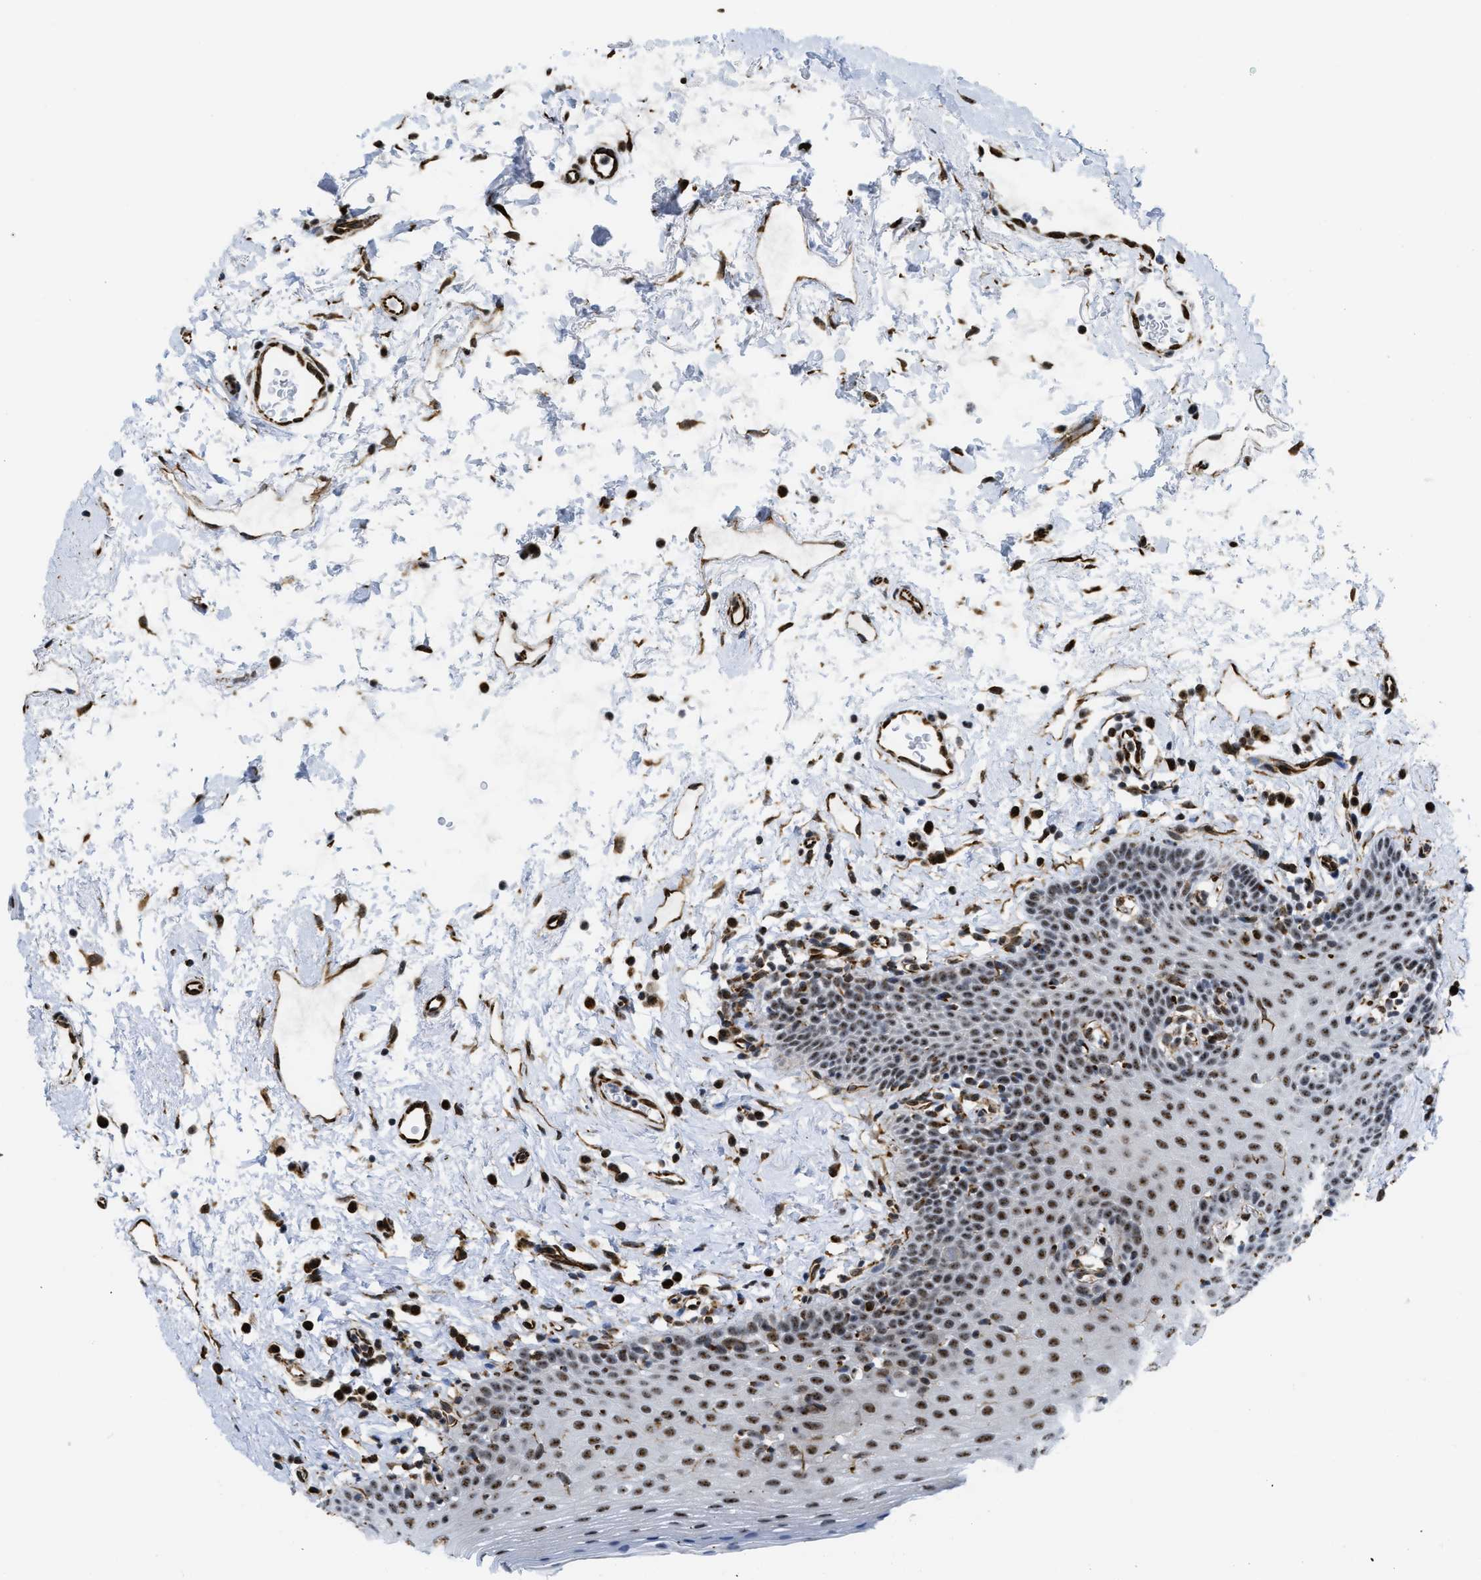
{"staining": {"intensity": "moderate", "quantity": ">75%", "location": "nuclear"}, "tissue": "oral mucosa", "cell_type": "Squamous epithelial cells", "image_type": "normal", "snomed": [{"axis": "morphology", "description": "Normal tissue, NOS"}, {"axis": "topography", "description": "Oral tissue"}], "caption": "Brown immunohistochemical staining in benign oral mucosa demonstrates moderate nuclear positivity in about >75% of squamous epithelial cells.", "gene": "LRRC8B", "patient": {"sex": "male", "age": 66}}